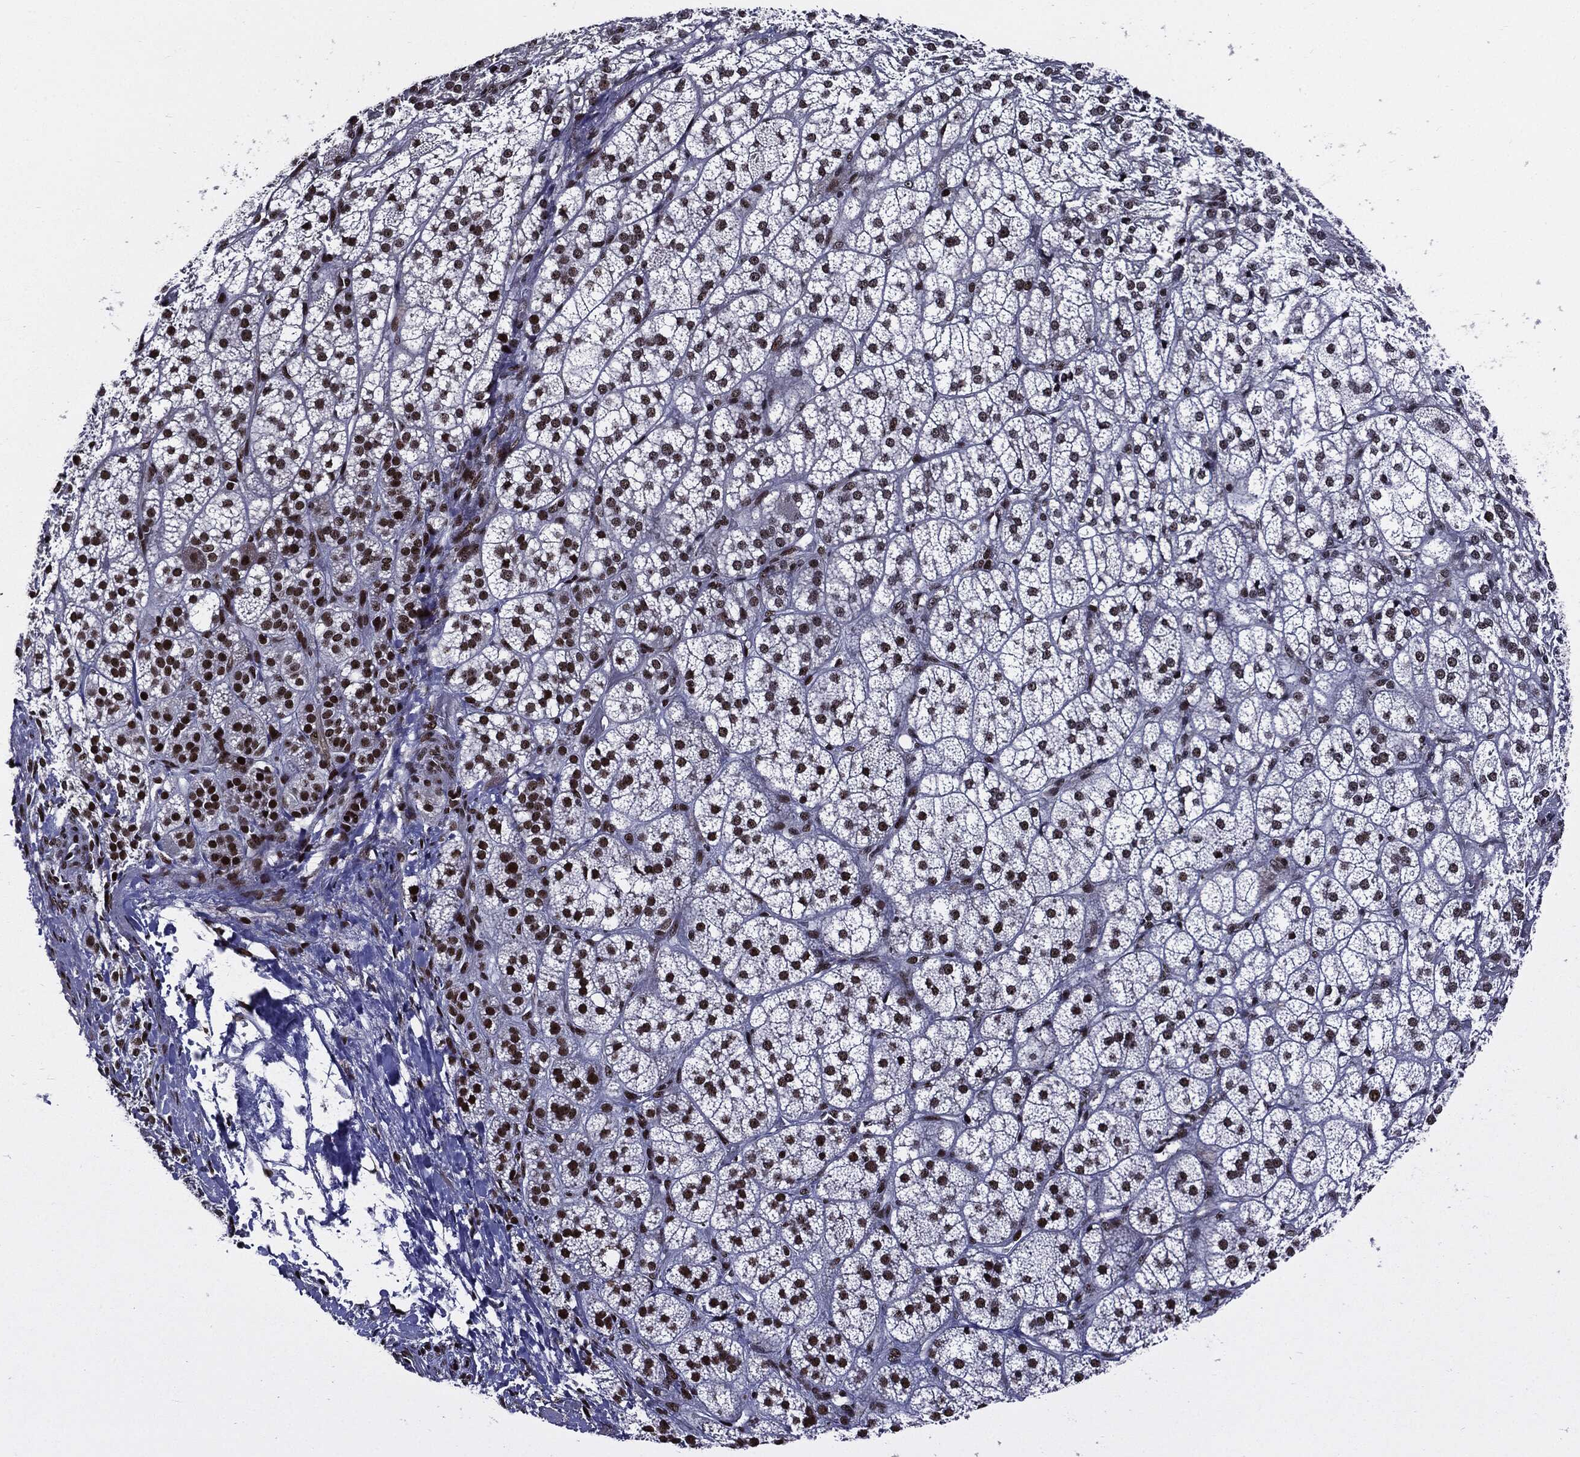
{"staining": {"intensity": "strong", "quantity": ">75%", "location": "nuclear"}, "tissue": "adrenal gland", "cell_type": "Glandular cells", "image_type": "normal", "snomed": [{"axis": "morphology", "description": "Normal tissue, NOS"}, {"axis": "topography", "description": "Adrenal gland"}], "caption": "Immunohistochemical staining of unremarkable human adrenal gland reveals high levels of strong nuclear staining in approximately >75% of glandular cells.", "gene": "ZFP91", "patient": {"sex": "female", "age": 60}}